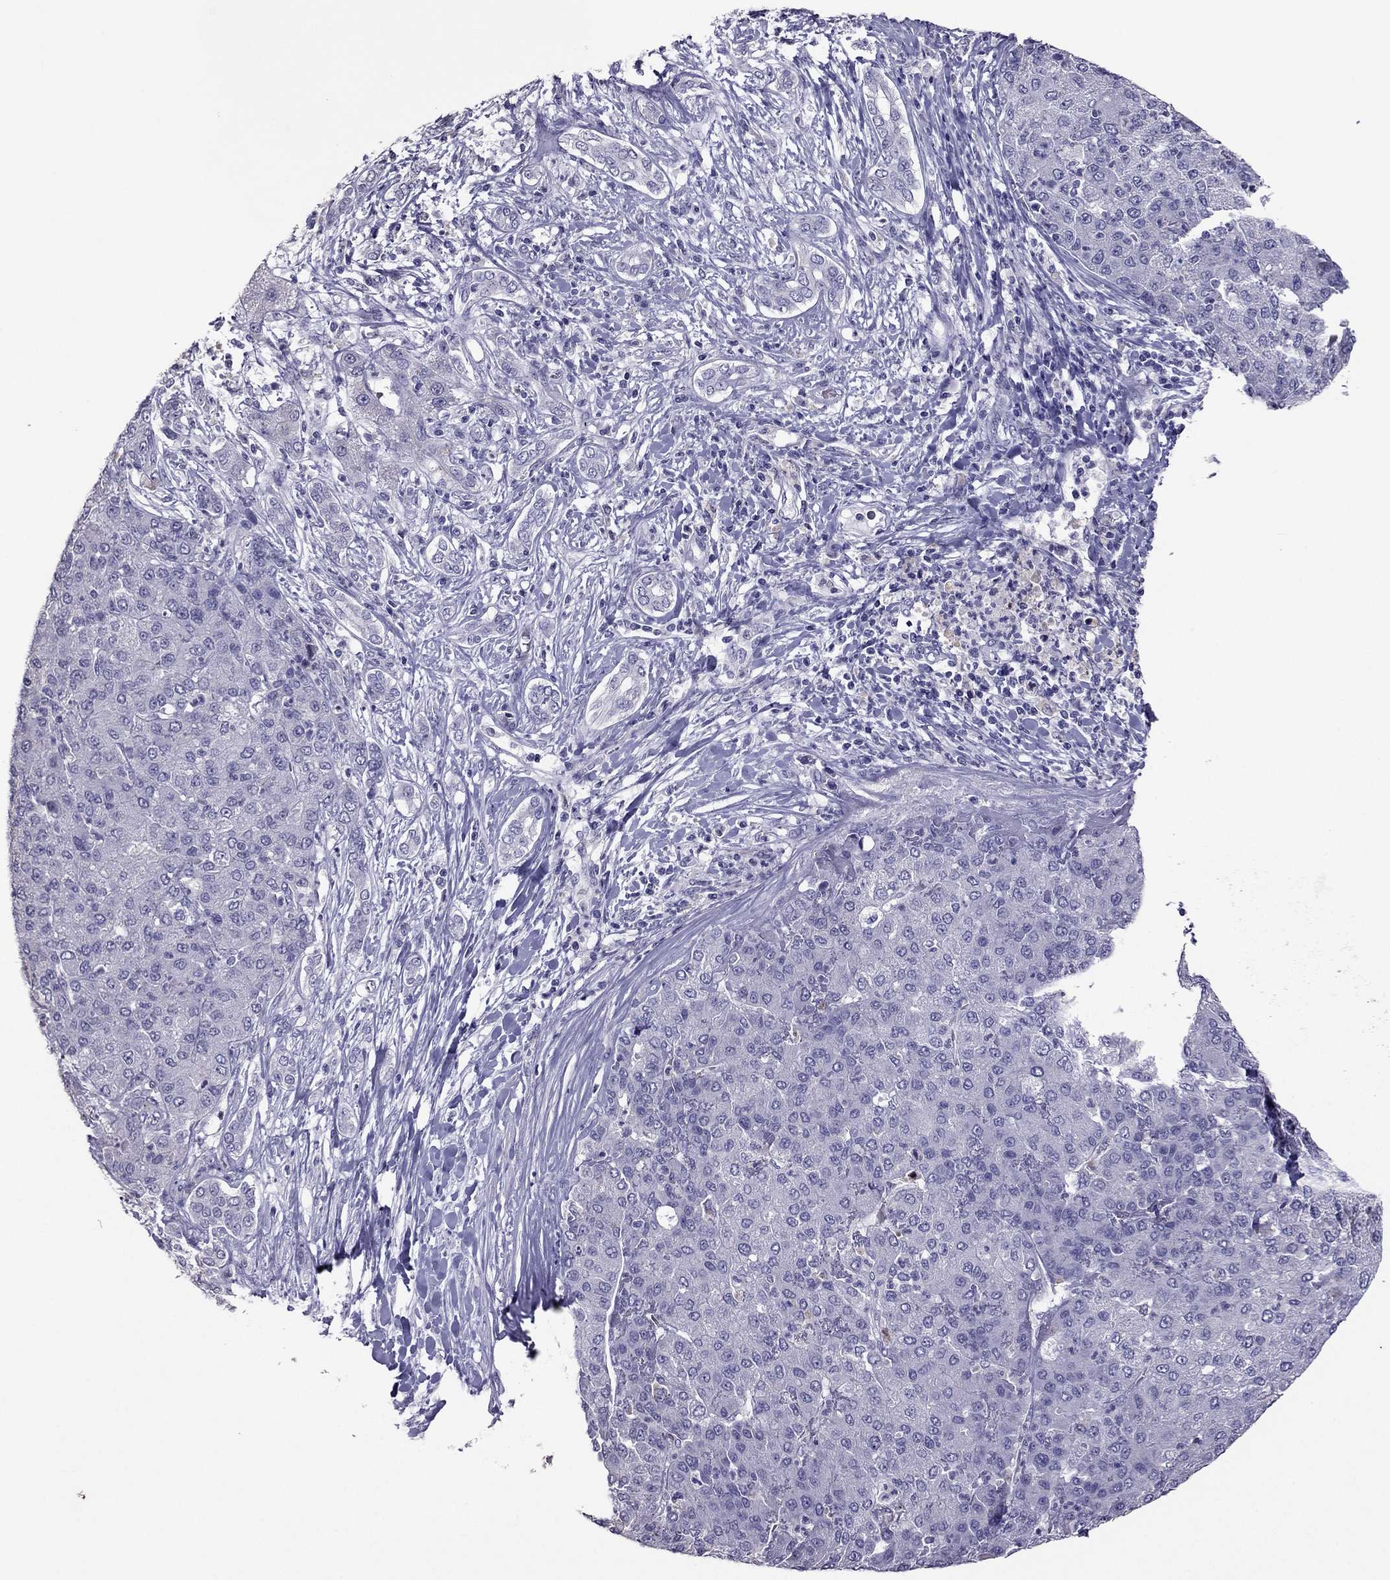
{"staining": {"intensity": "negative", "quantity": "none", "location": "none"}, "tissue": "liver cancer", "cell_type": "Tumor cells", "image_type": "cancer", "snomed": [{"axis": "morphology", "description": "Carcinoma, Hepatocellular, NOS"}, {"axis": "topography", "description": "Liver"}], "caption": "DAB (3,3'-diaminobenzidine) immunohistochemical staining of human liver hepatocellular carcinoma demonstrates no significant staining in tumor cells. The staining was performed using DAB to visualize the protein expression in brown, while the nuclei were stained in blue with hematoxylin (Magnification: 20x).", "gene": "RGS8", "patient": {"sex": "male", "age": 65}}